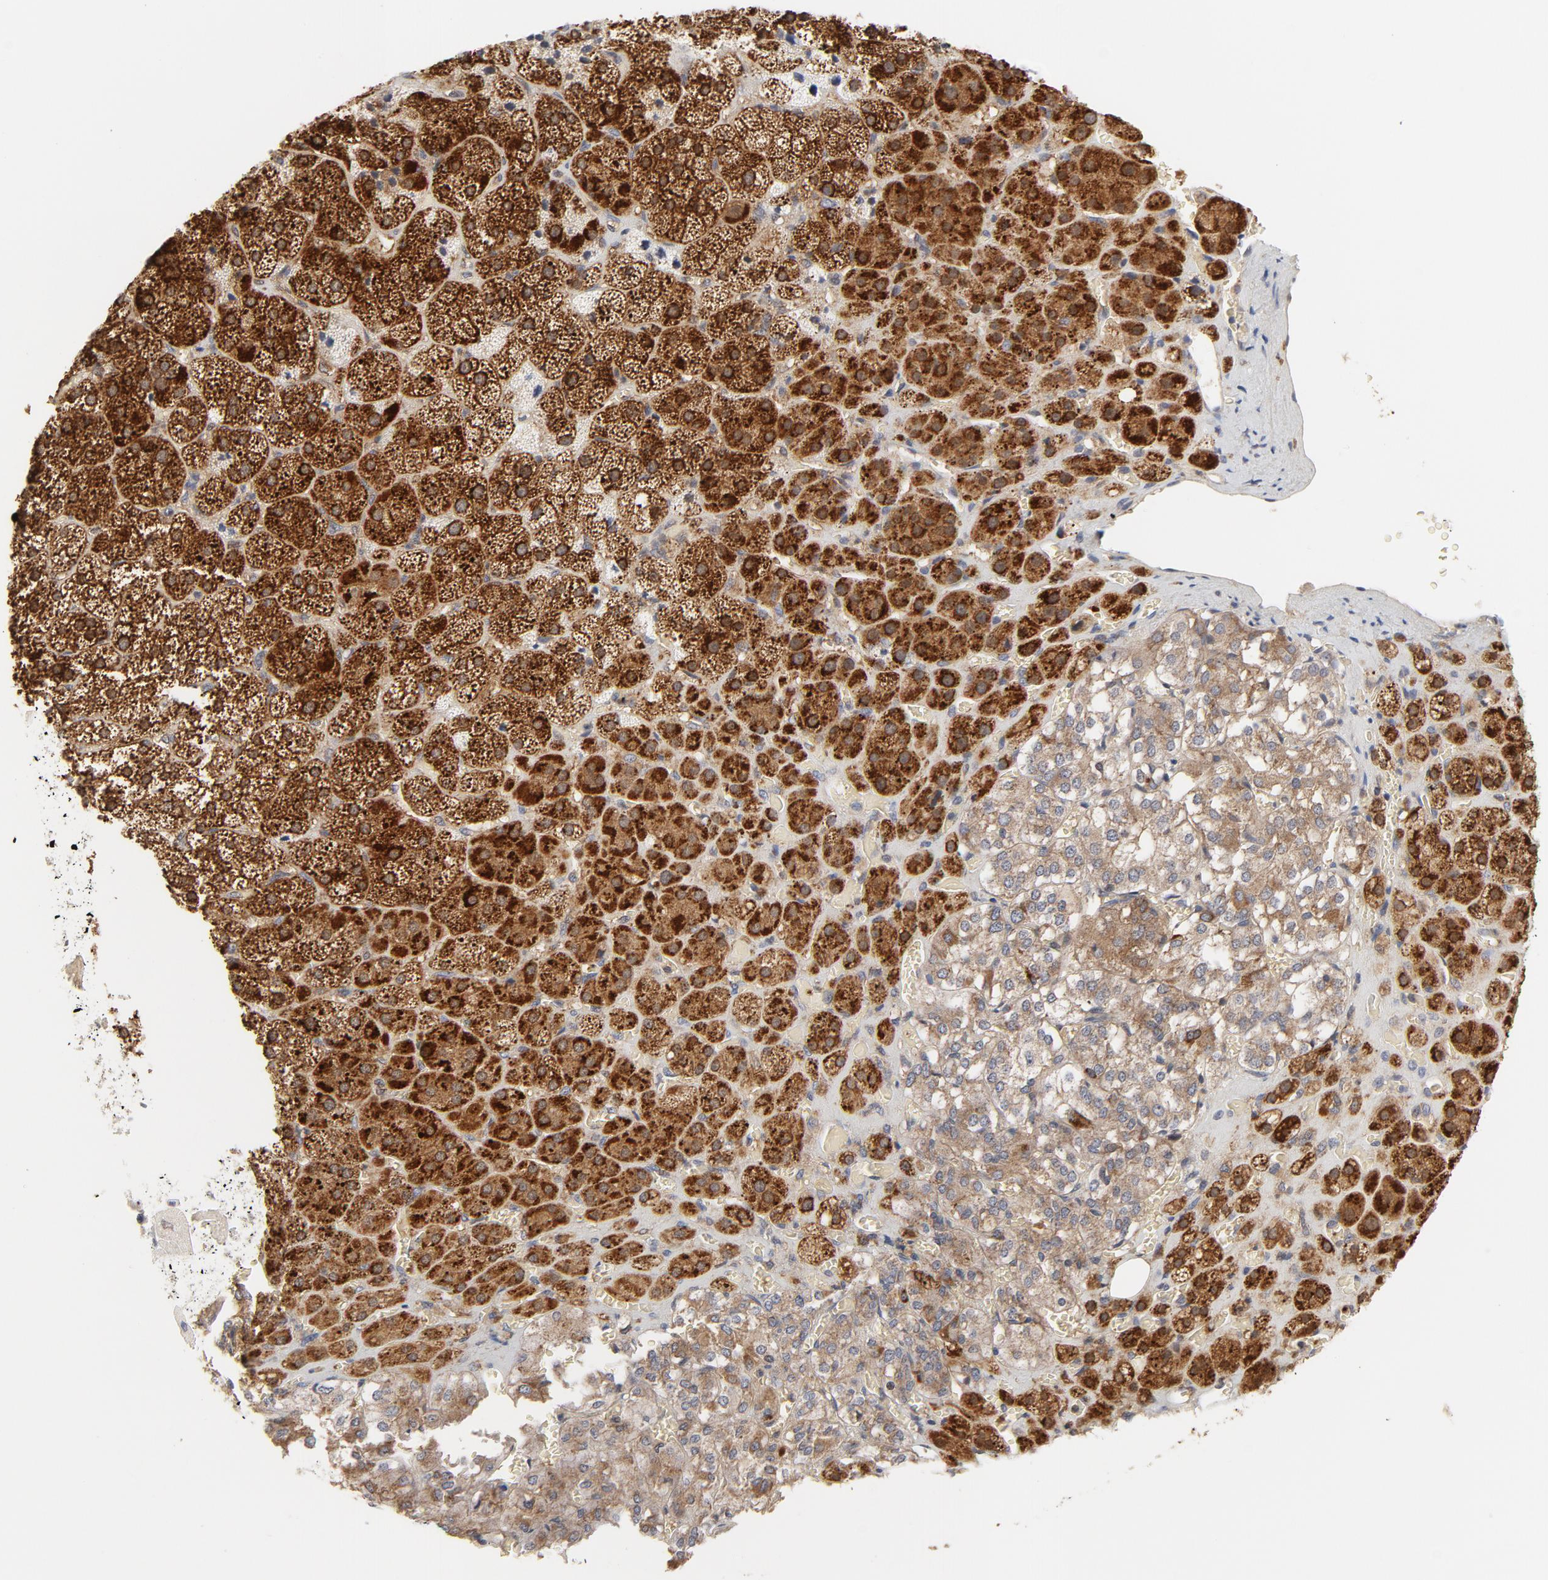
{"staining": {"intensity": "strong", "quantity": ">75%", "location": "cytoplasmic/membranous"}, "tissue": "adrenal gland", "cell_type": "Glandular cells", "image_type": "normal", "snomed": [{"axis": "morphology", "description": "Normal tissue, NOS"}, {"axis": "topography", "description": "Adrenal gland"}], "caption": "Benign adrenal gland reveals strong cytoplasmic/membranous positivity in about >75% of glandular cells, visualized by immunohistochemistry.", "gene": "RAPGEF4", "patient": {"sex": "female", "age": 71}}